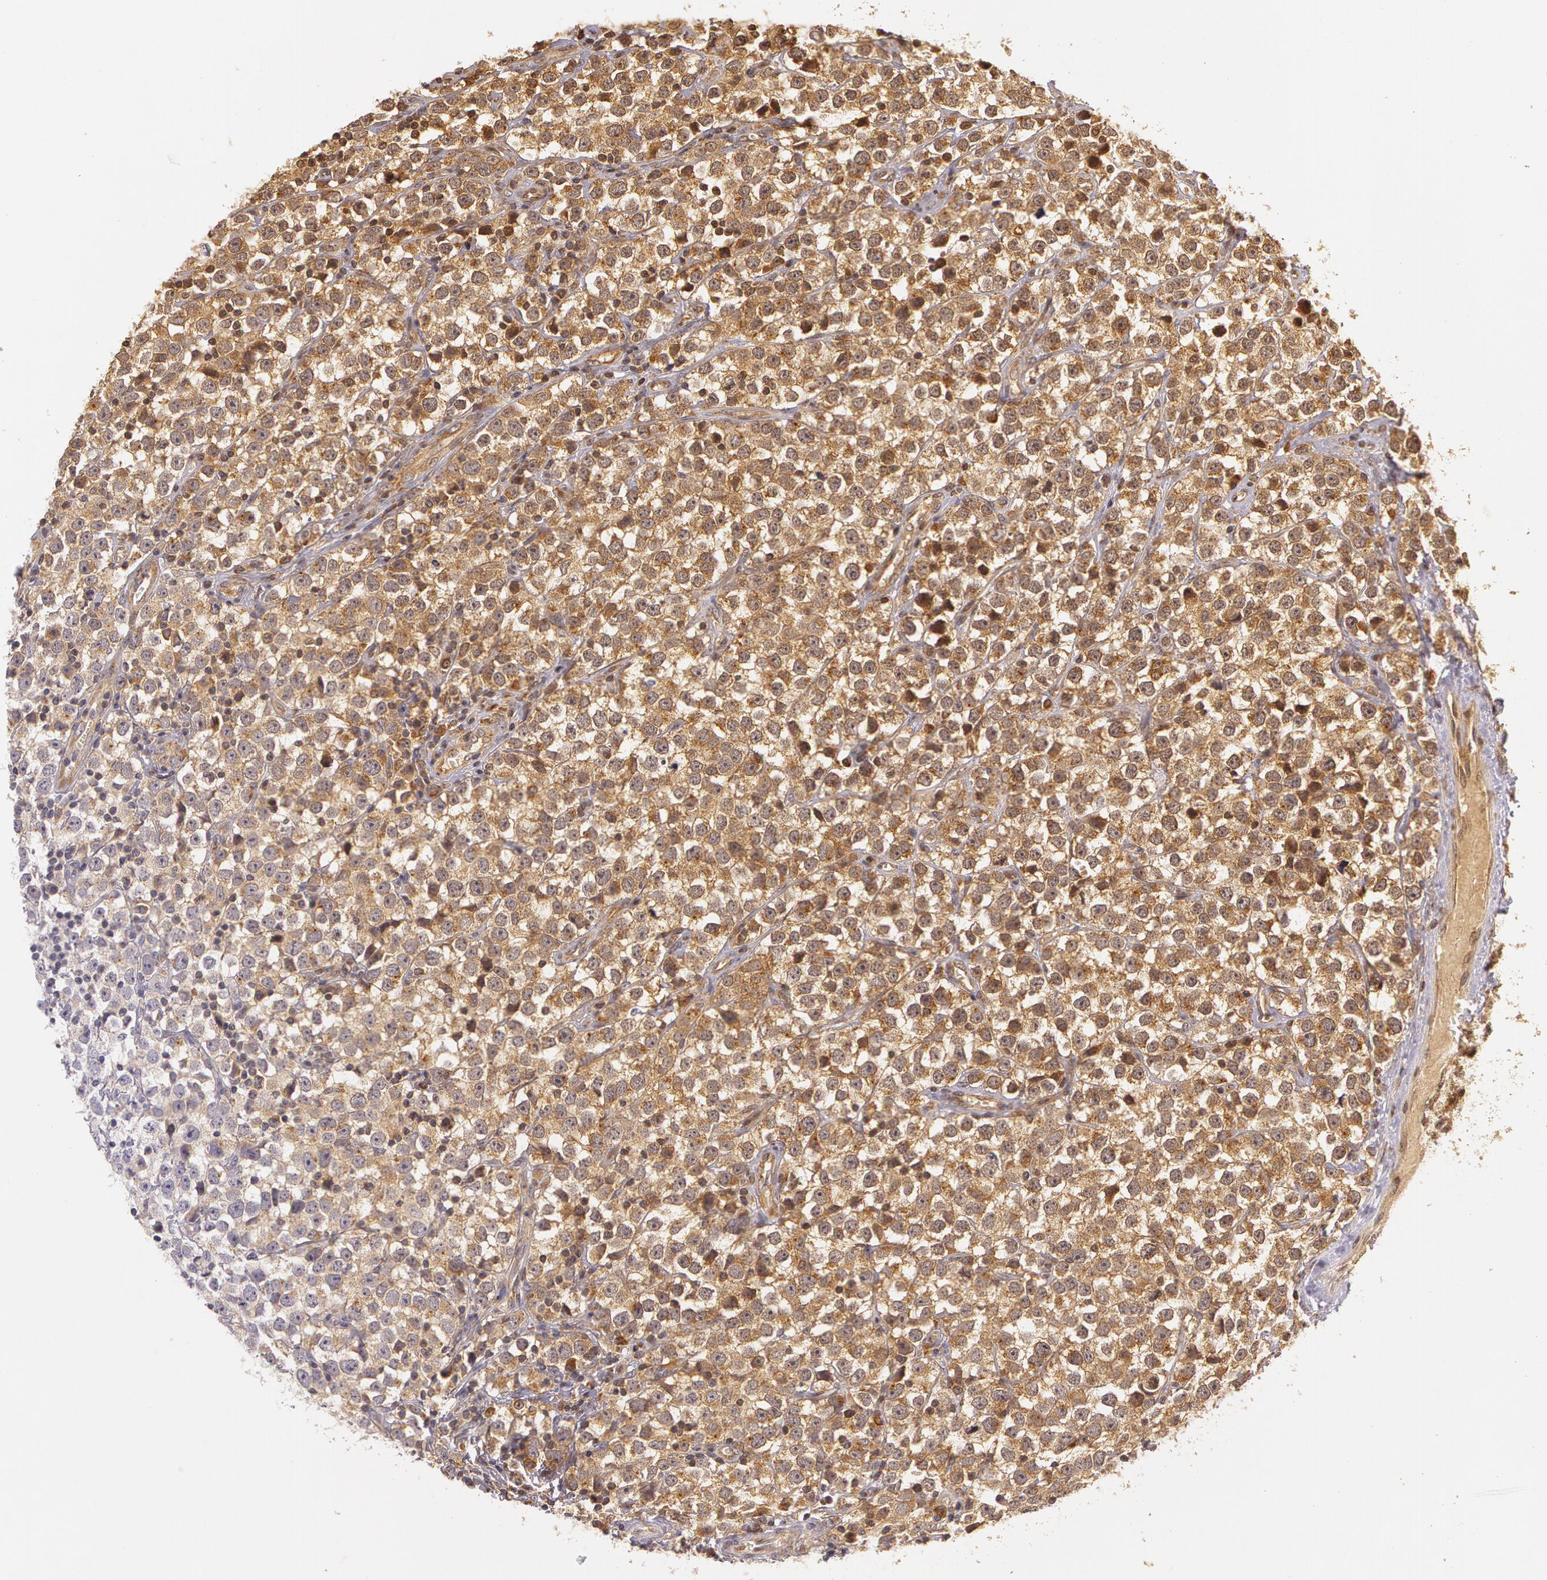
{"staining": {"intensity": "moderate", "quantity": ">75%", "location": "cytoplasmic/membranous"}, "tissue": "testis cancer", "cell_type": "Tumor cells", "image_type": "cancer", "snomed": [{"axis": "morphology", "description": "Seminoma, NOS"}, {"axis": "topography", "description": "Testis"}], "caption": "A high-resolution histopathology image shows immunohistochemistry (IHC) staining of testis cancer, which reveals moderate cytoplasmic/membranous positivity in about >75% of tumor cells. (DAB (3,3'-diaminobenzidine) IHC with brightfield microscopy, high magnification).", "gene": "ASCC2", "patient": {"sex": "male", "age": 25}}